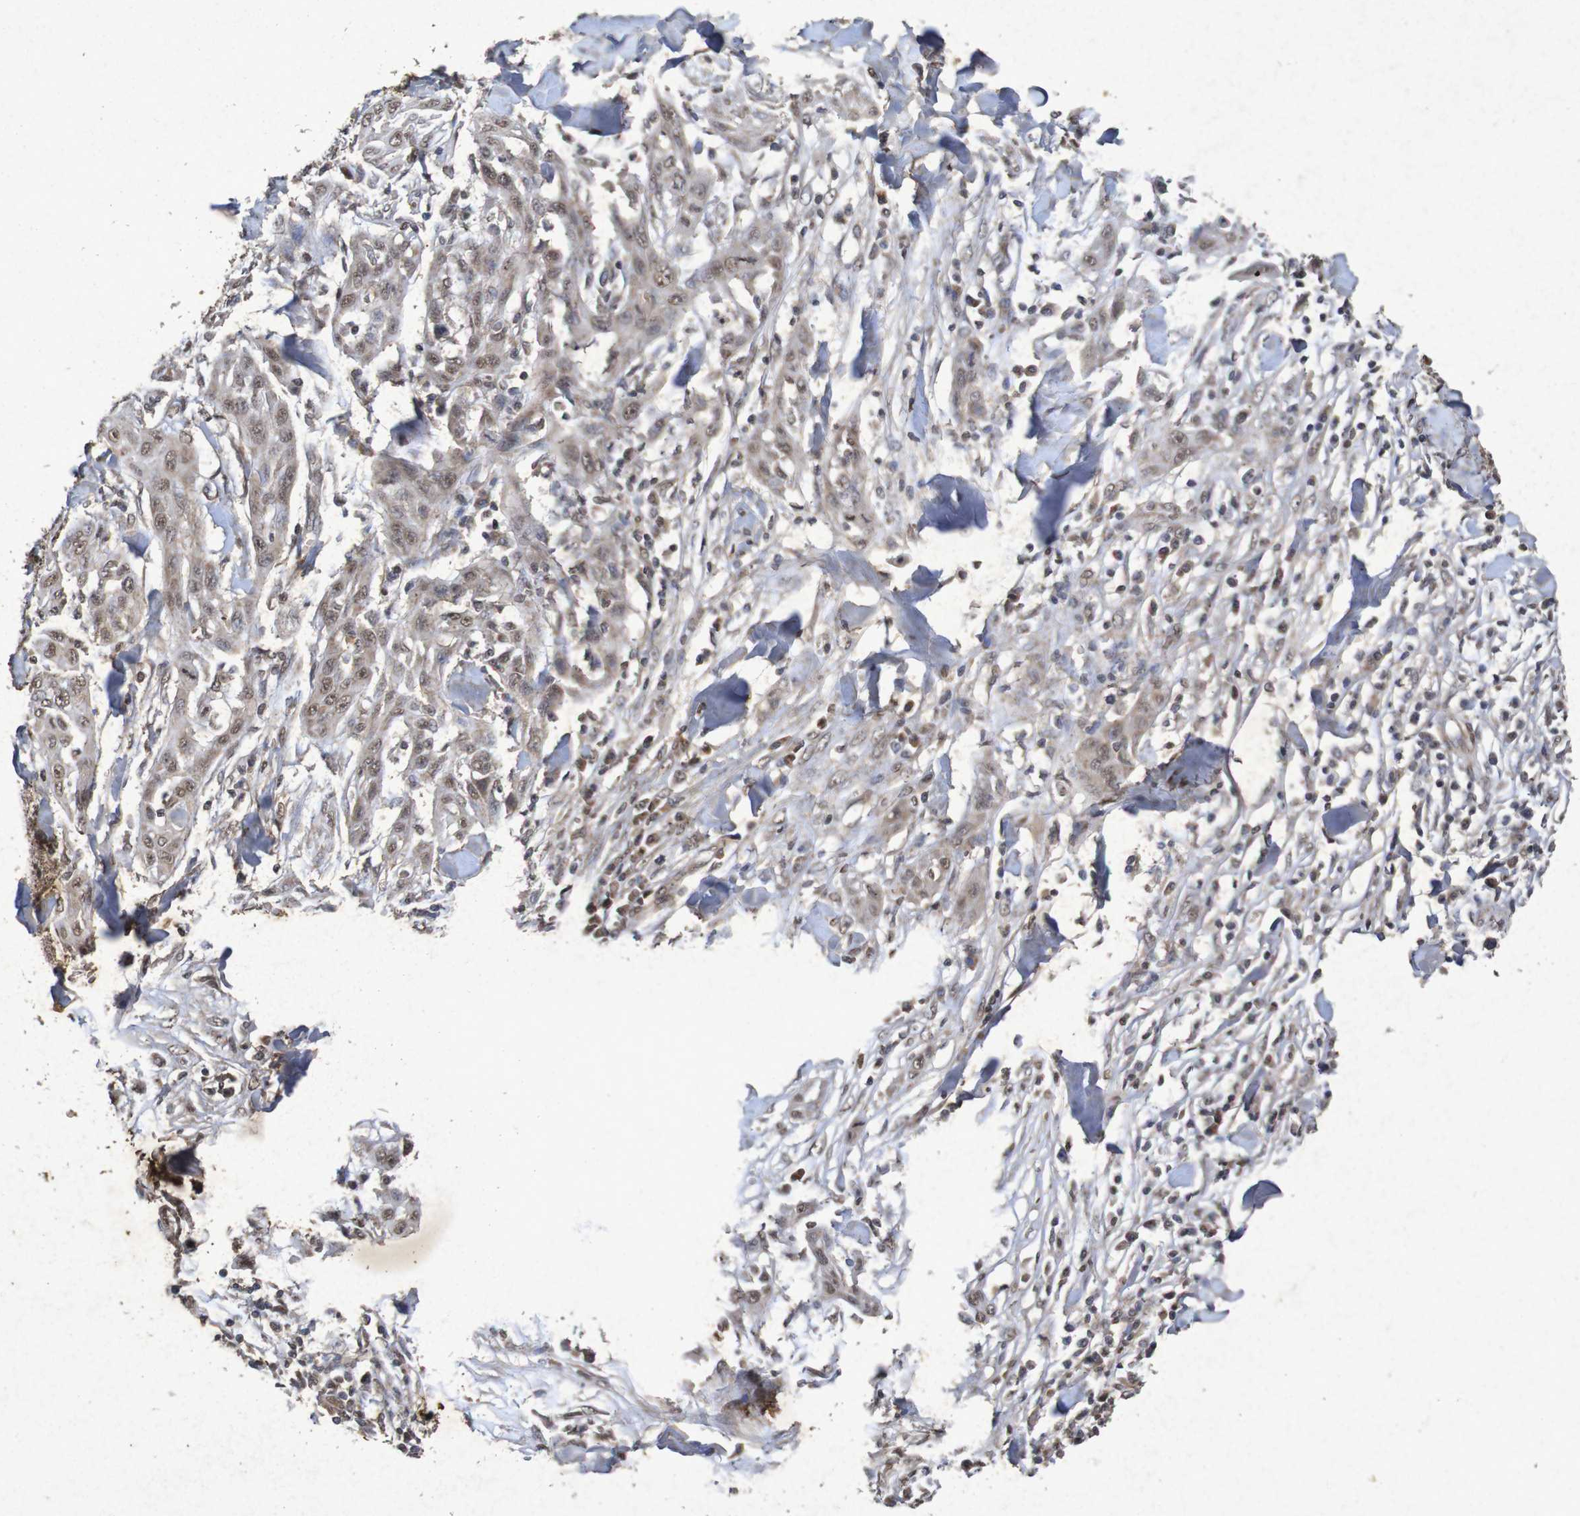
{"staining": {"intensity": "moderate", "quantity": ">75%", "location": "nuclear"}, "tissue": "skin cancer", "cell_type": "Tumor cells", "image_type": "cancer", "snomed": [{"axis": "morphology", "description": "Squamous cell carcinoma, NOS"}, {"axis": "topography", "description": "Skin"}], "caption": "Moderate nuclear positivity is present in about >75% of tumor cells in skin cancer (squamous cell carcinoma).", "gene": "GUCY1A2", "patient": {"sex": "male", "age": 24}}